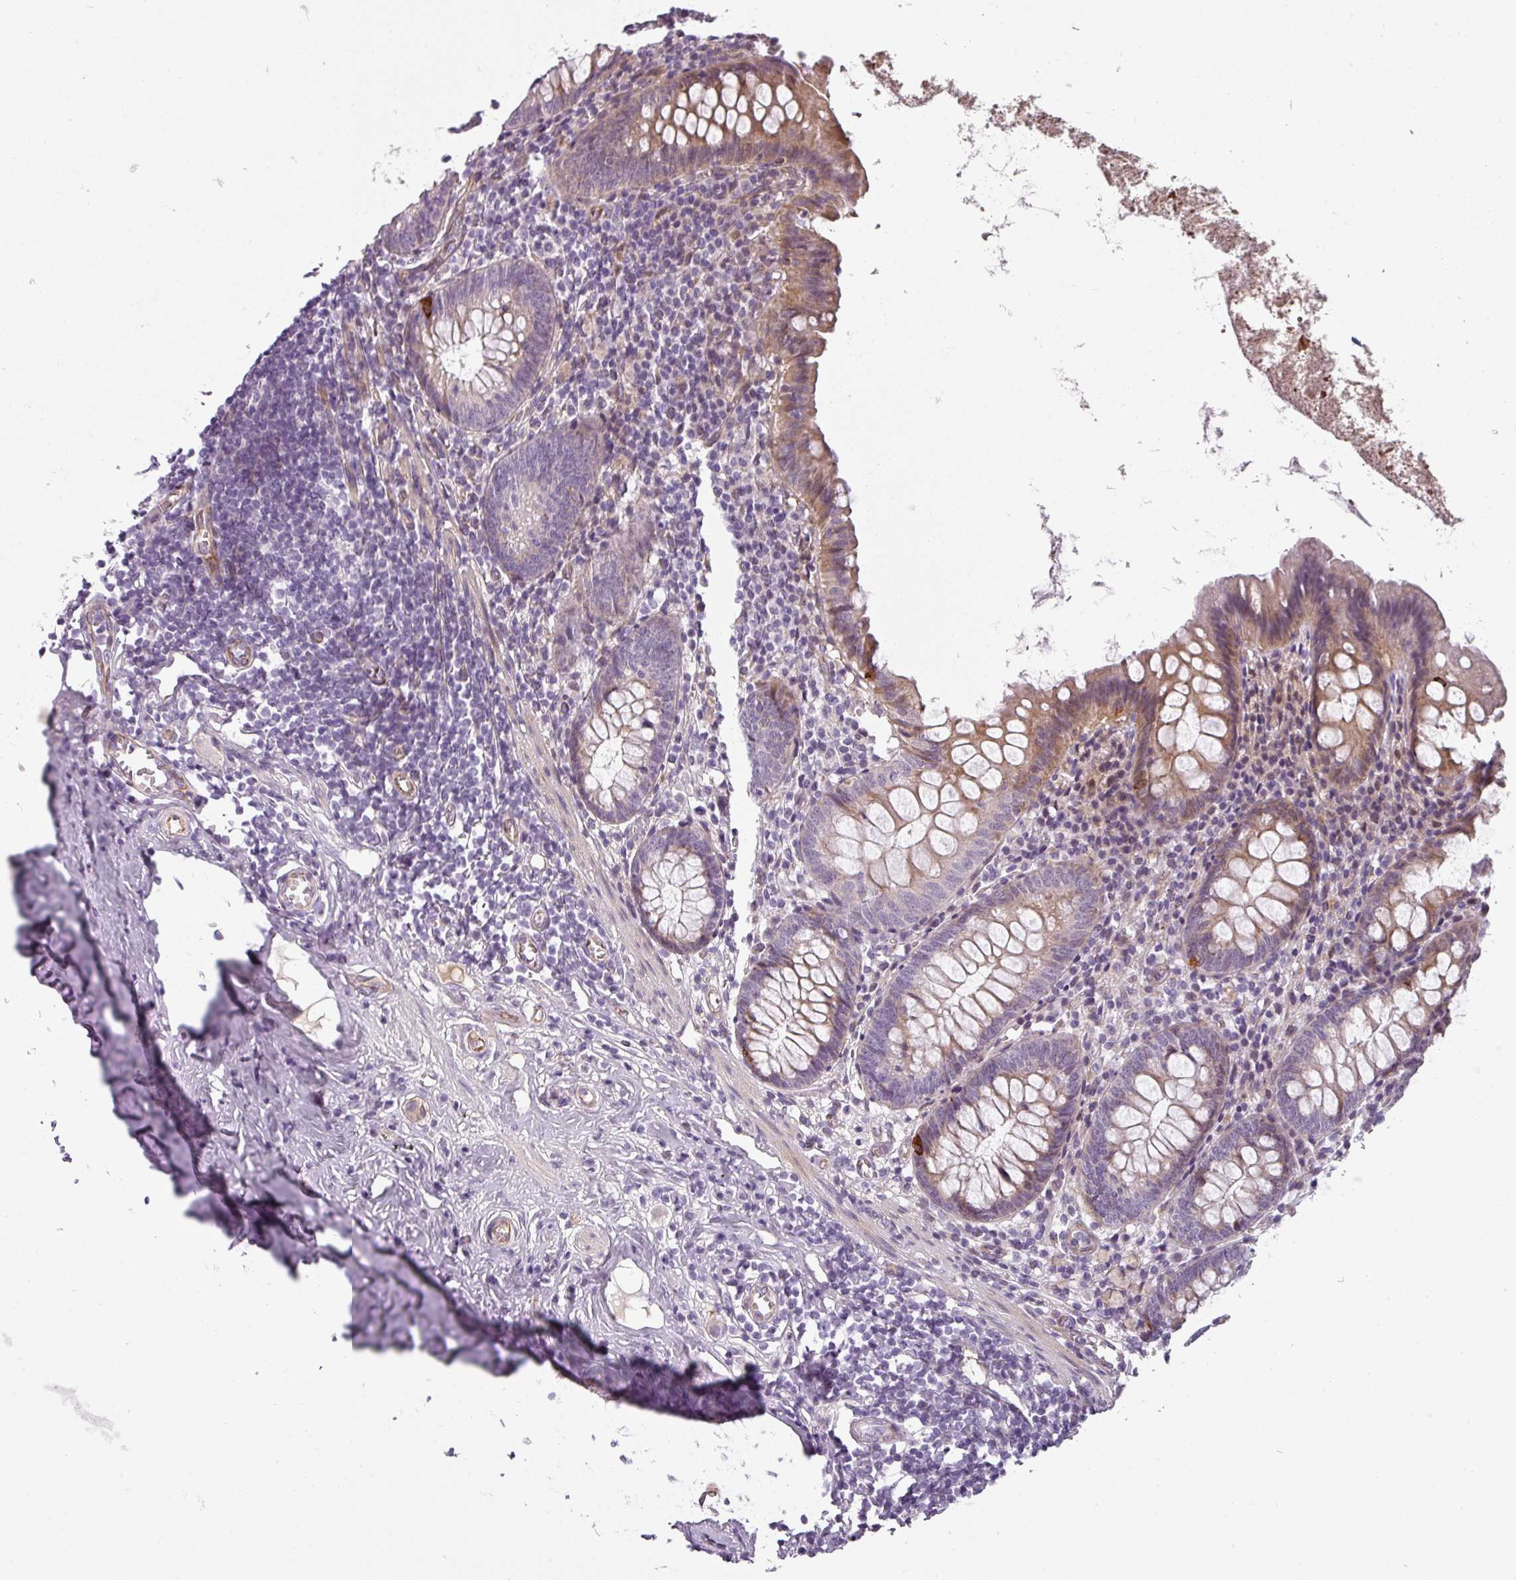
{"staining": {"intensity": "moderate", "quantity": "<25%", "location": "cytoplasmic/membranous"}, "tissue": "appendix", "cell_type": "Glandular cells", "image_type": "normal", "snomed": [{"axis": "morphology", "description": "Normal tissue, NOS"}, {"axis": "topography", "description": "Appendix"}], "caption": "Immunohistochemistry (DAB (3,3'-diaminobenzidine)) staining of unremarkable appendix shows moderate cytoplasmic/membranous protein expression in about <25% of glandular cells. The staining was performed using DAB, with brown indicating positive protein expression. Nuclei are stained blue with hematoxylin.", "gene": "CHRDL1", "patient": {"sex": "female", "age": 51}}